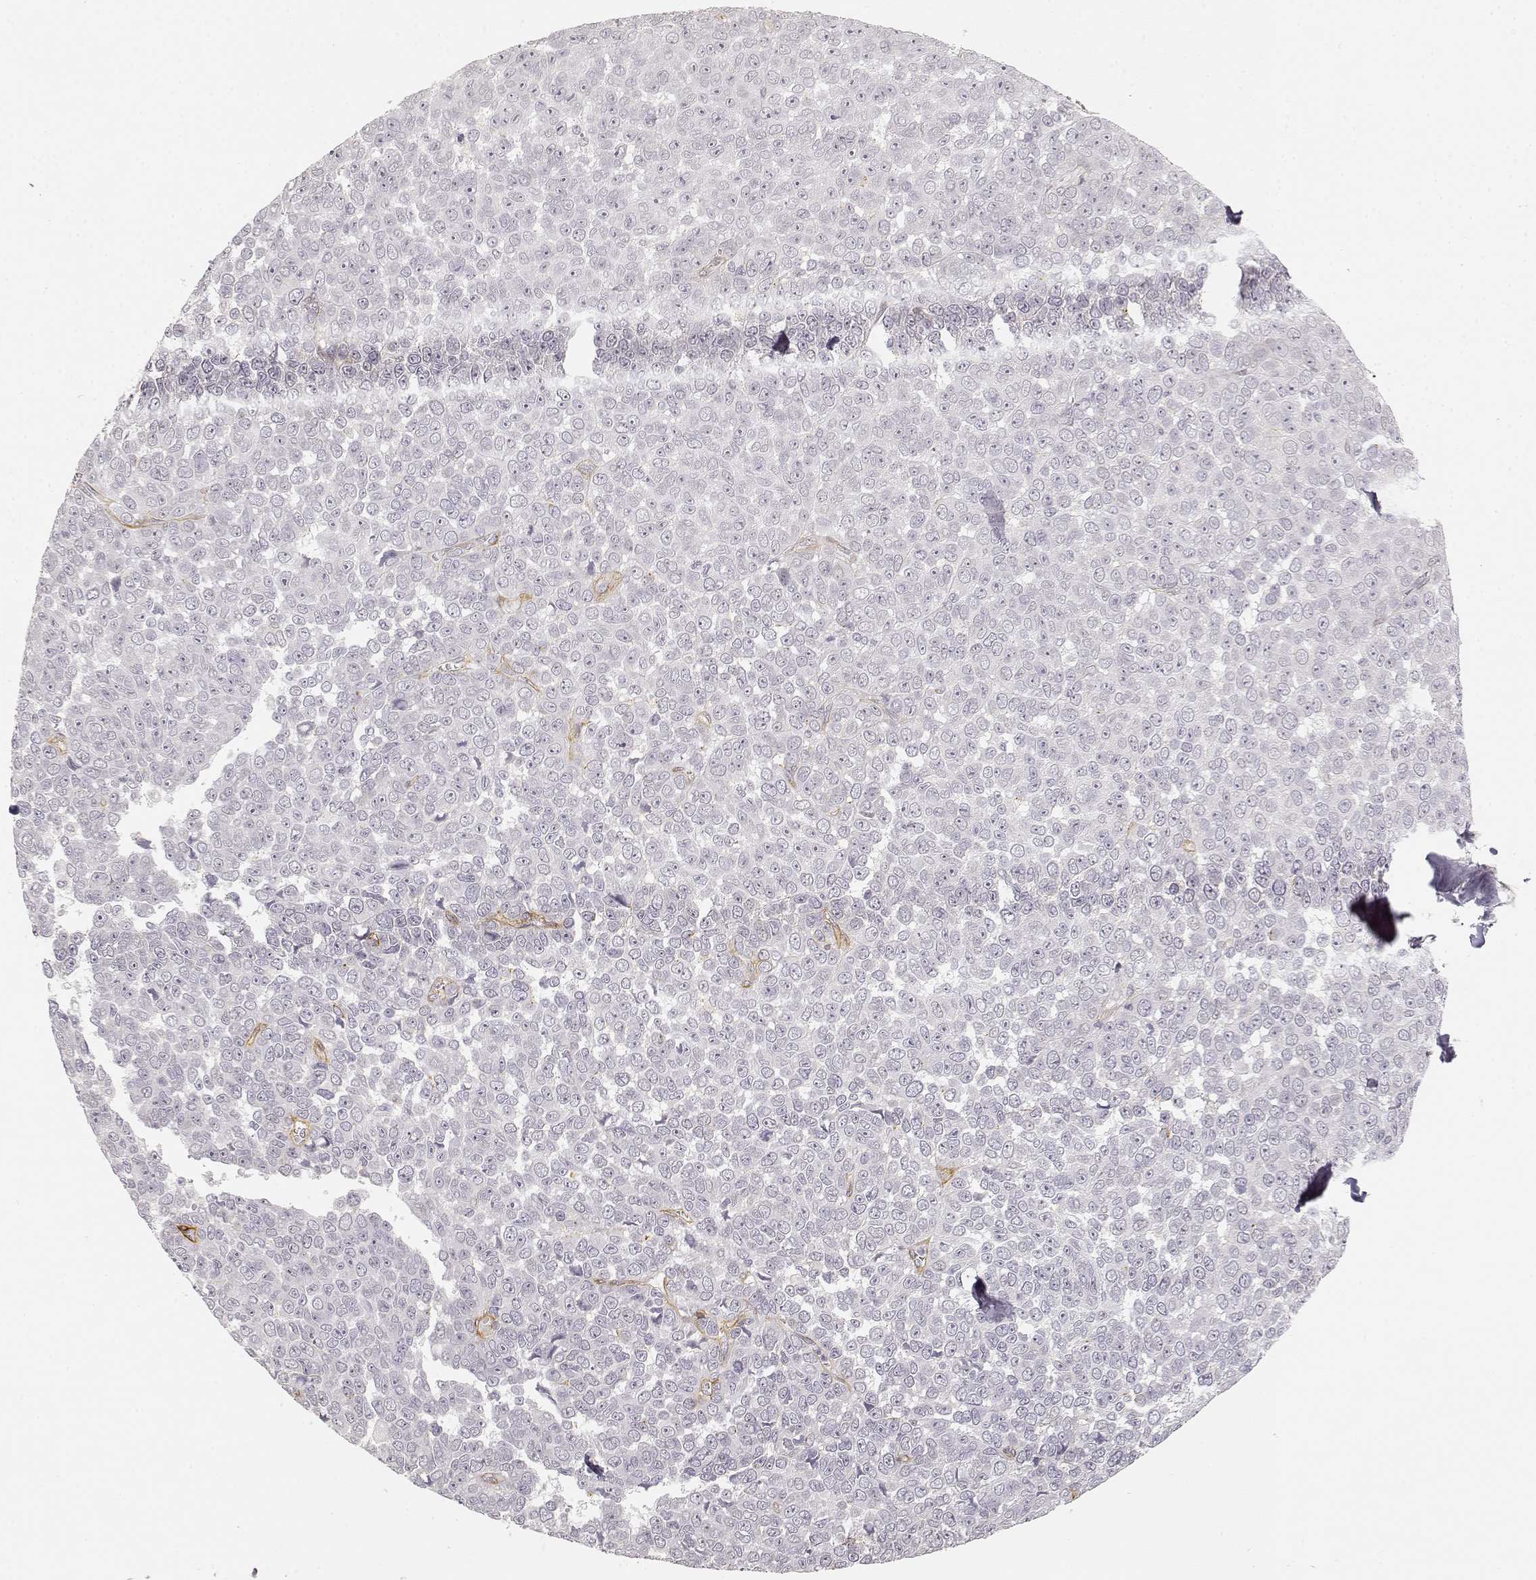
{"staining": {"intensity": "negative", "quantity": "none", "location": "none"}, "tissue": "melanoma", "cell_type": "Tumor cells", "image_type": "cancer", "snomed": [{"axis": "morphology", "description": "Malignant melanoma, NOS"}, {"axis": "topography", "description": "Skin"}], "caption": "This image is of melanoma stained with immunohistochemistry (IHC) to label a protein in brown with the nuclei are counter-stained blue. There is no expression in tumor cells.", "gene": "LAMA4", "patient": {"sex": "female", "age": 95}}